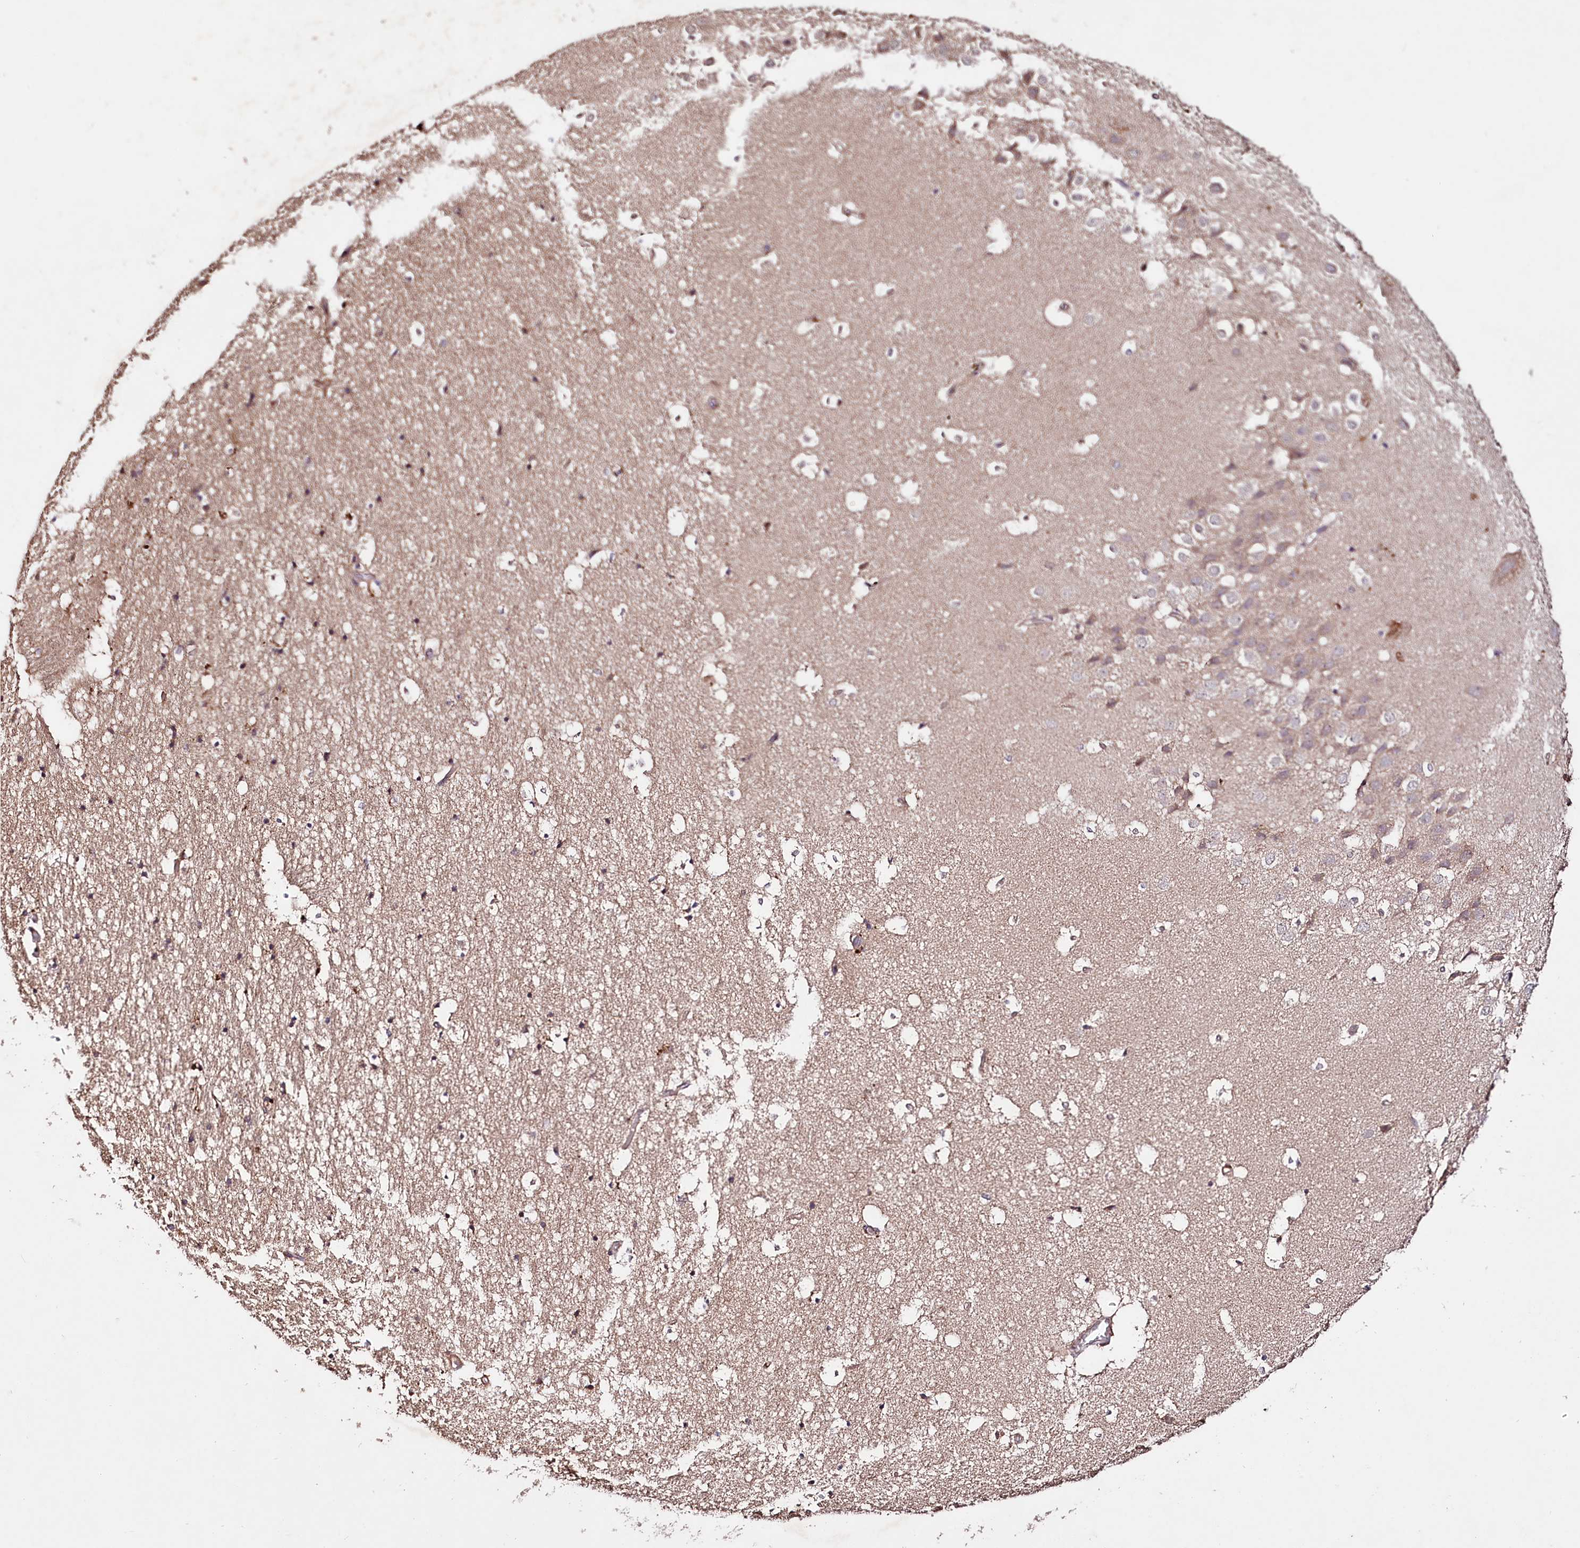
{"staining": {"intensity": "moderate", "quantity": "<25%", "location": "cytoplasmic/membranous"}, "tissue": "hippocampus", "cell_type": "Glial cells", "image_type": "normal", "snomed": [{"axis": "morphology", "description": "Normal tissue, NOS"}, {"axis": "topography", "description": "Hippocampus"}], "caption": "Brown immunohistochemical staining in unremarkable hippocampus exhibits moderate cytoplasmic/membranous positivity in about <25% of glial cells.", "gene": "TNPO3", "patient": {"sex": "female", "age": 52}}